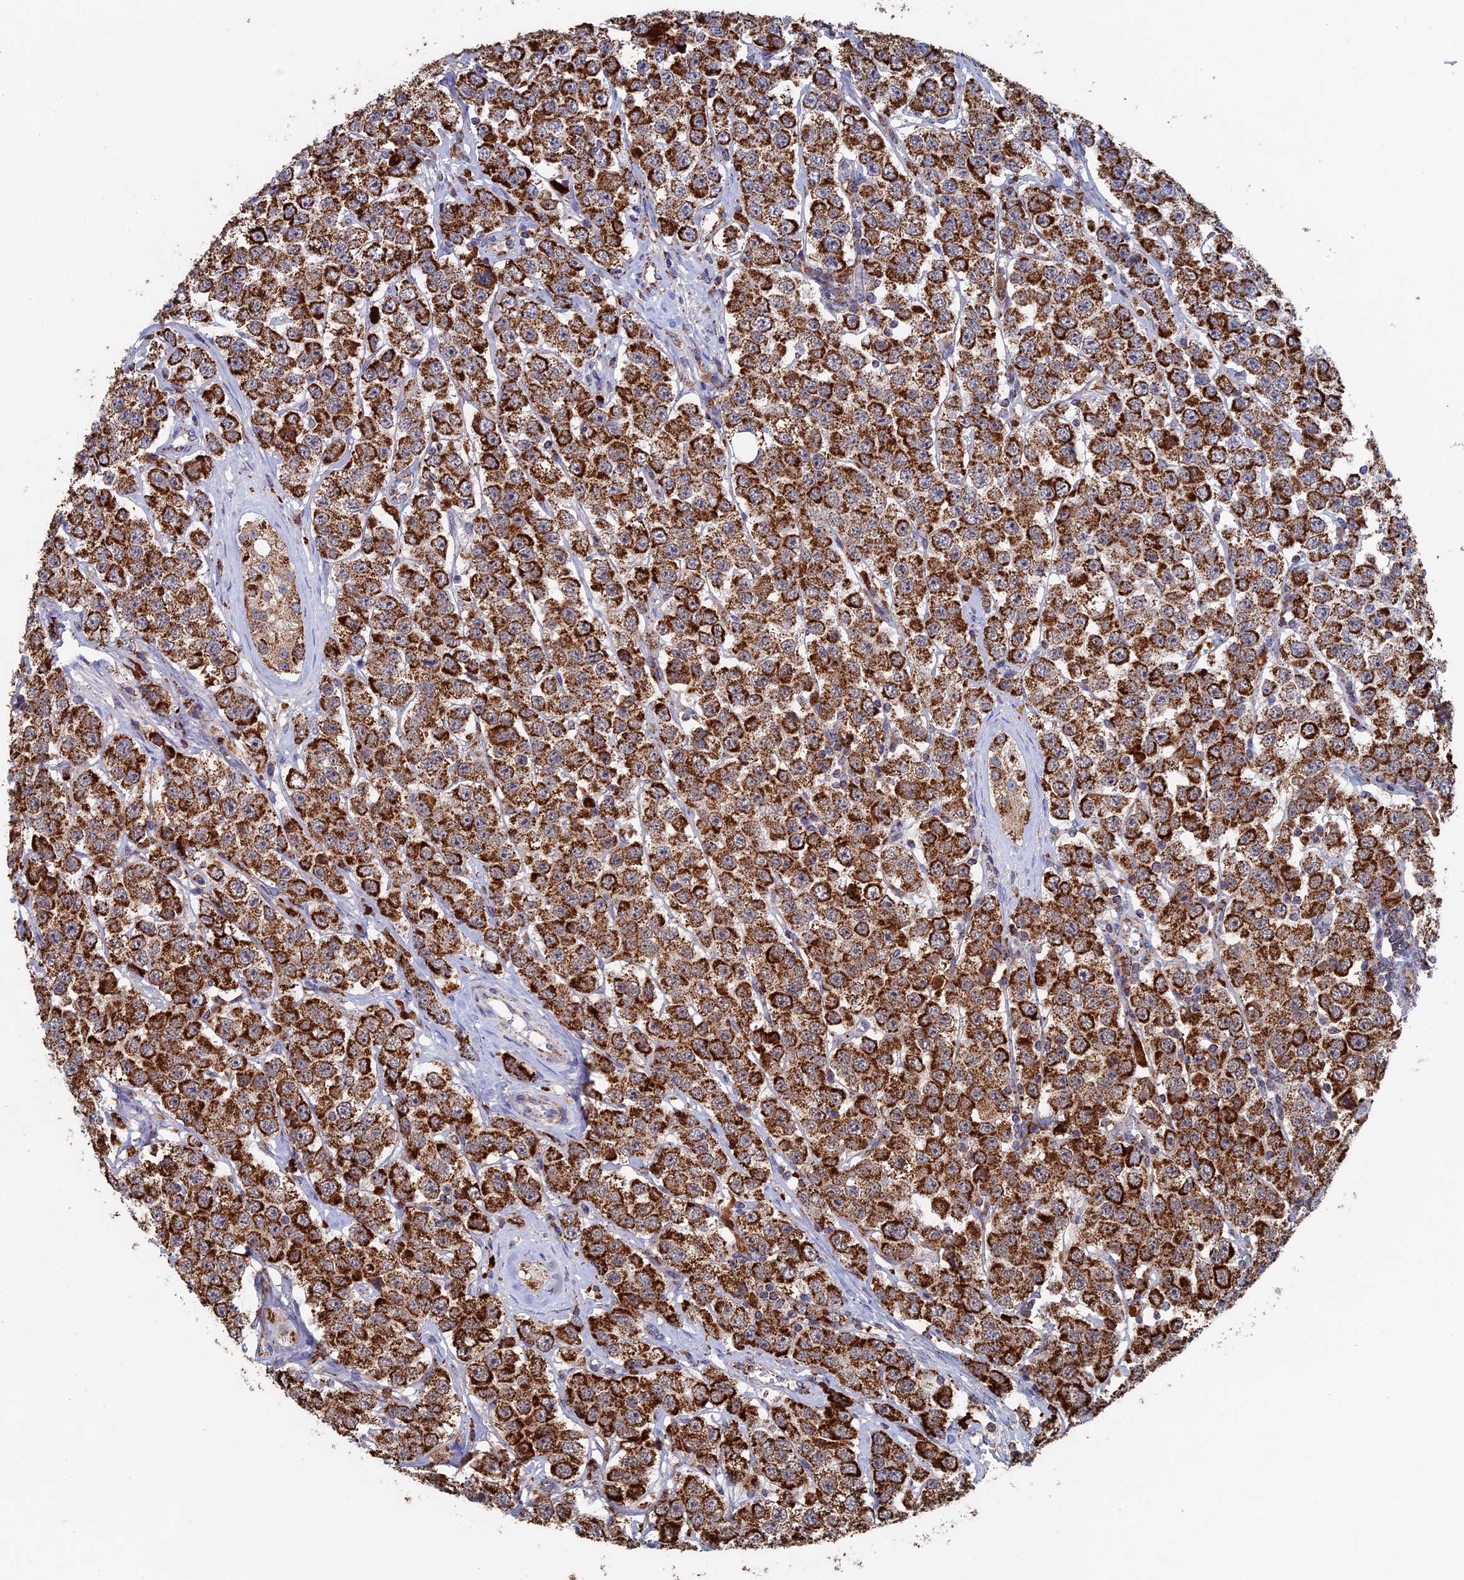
{"staining": {"intensity": "strong", "quantity": ">75%", "location": "cytoplasmic/membranous"}, "tissue": "testis cancer", "cell_type": "Tumor cells", "image_type": "cancer", "snomed": [{"axis": "morphology", "description": "Seminoma, NOS"}, {"axis": "topography", "description": "Testis"}], "caption": "Tumor cells exhibit strong cytoplasmic/membranous expression in approximately >75% of cells in testis seminoma.", "gene": "SEC24D", "patient": {"sex": "male", "age": 28}}